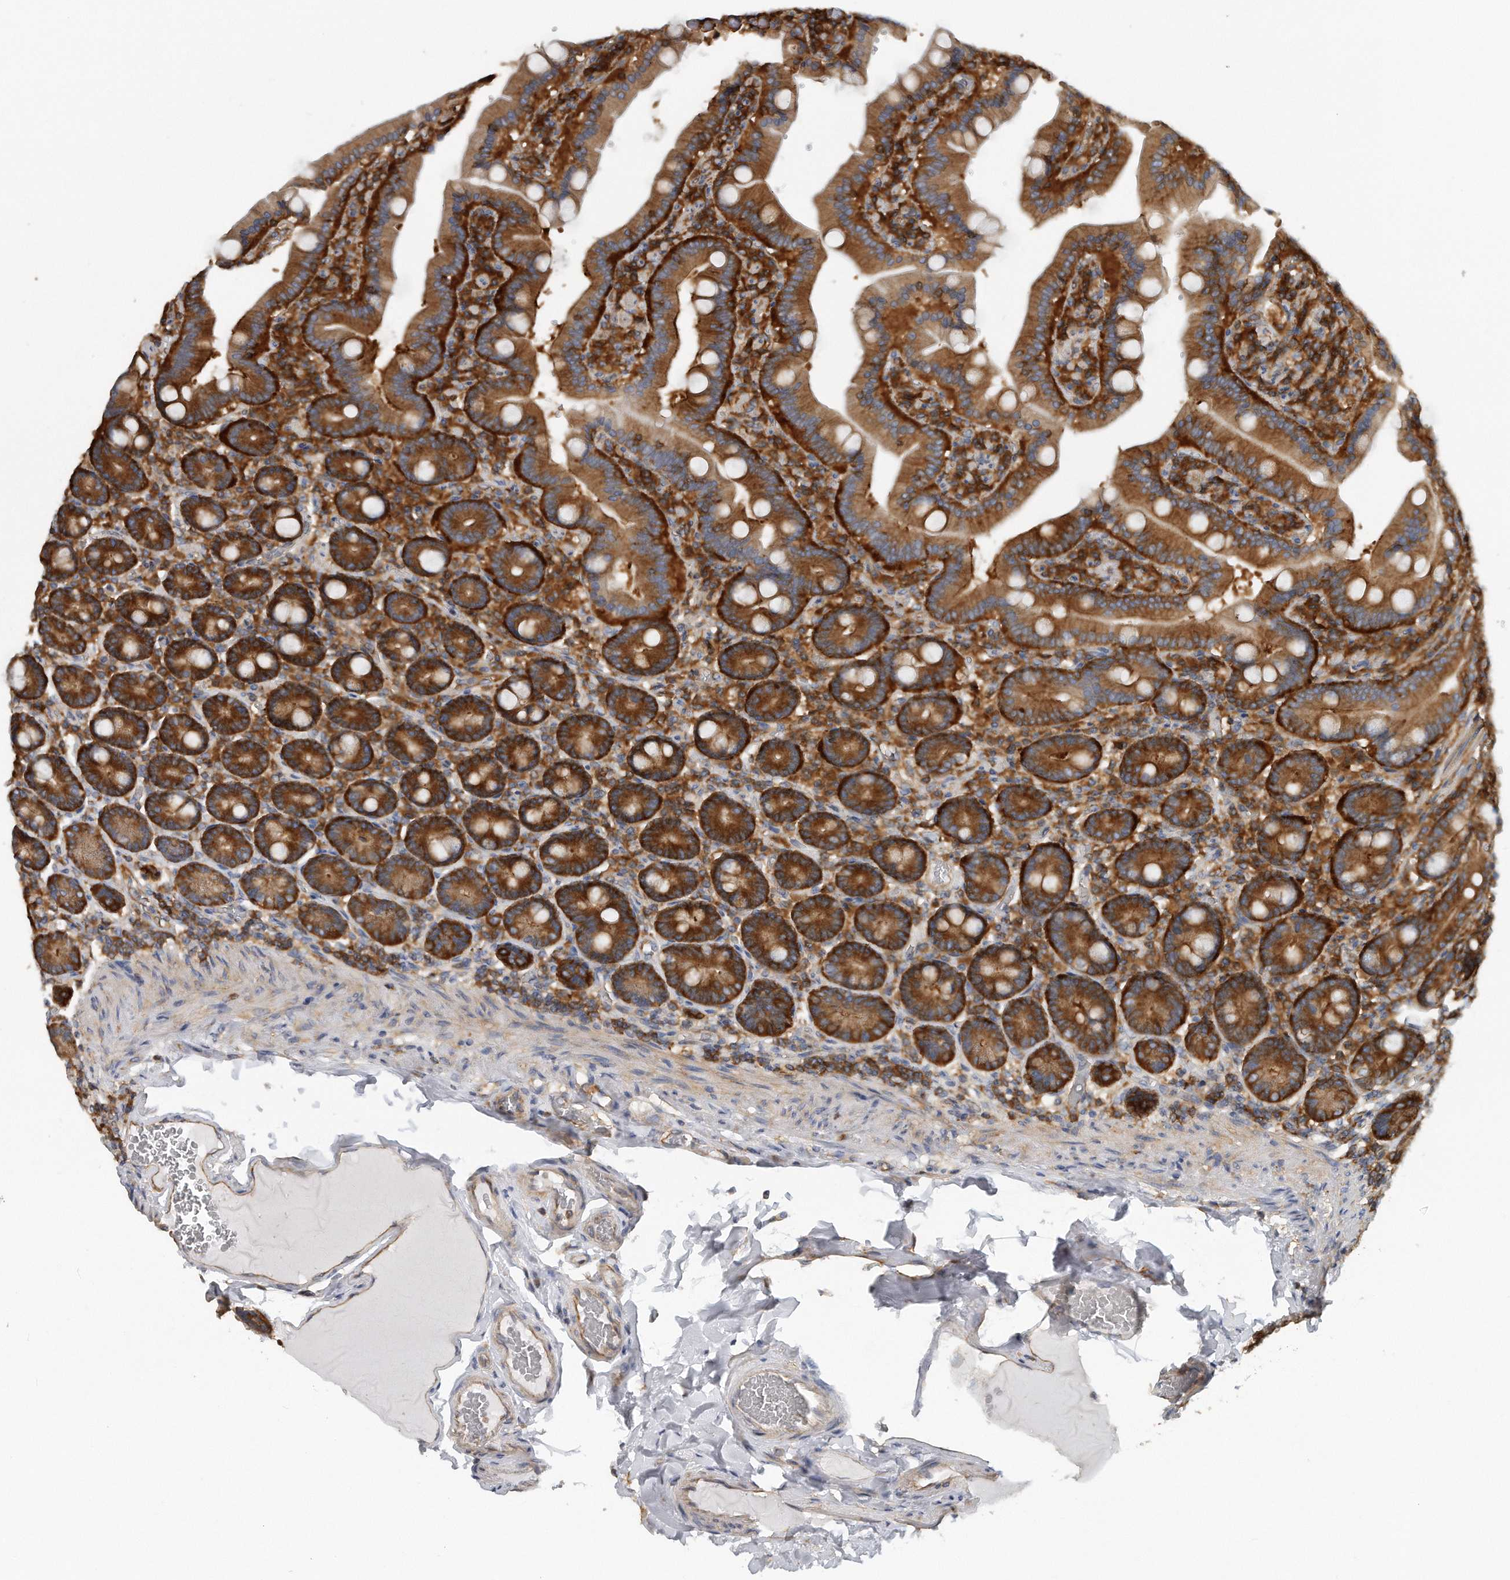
{"staining": {"intensity": "strong", "quantity": ">75%", "location": "cytoplasmic/membranous"}, "tissue": "duodenum", "cell_type": "Glandular cells", "image_type": "normal", "snomed": [{"axis": "morphology", "description": "Normal tissue, NOS"}, {"axis": "topography", "description": "Duodenum"}], "caption": "Brown immunohistochemical staining in normal duodenum reveals strong cytoplasmic/membranous staining in about >75% of glandular cells.", "gene": "EIF3I", "patient": {"sex": "female", "age": 62}}